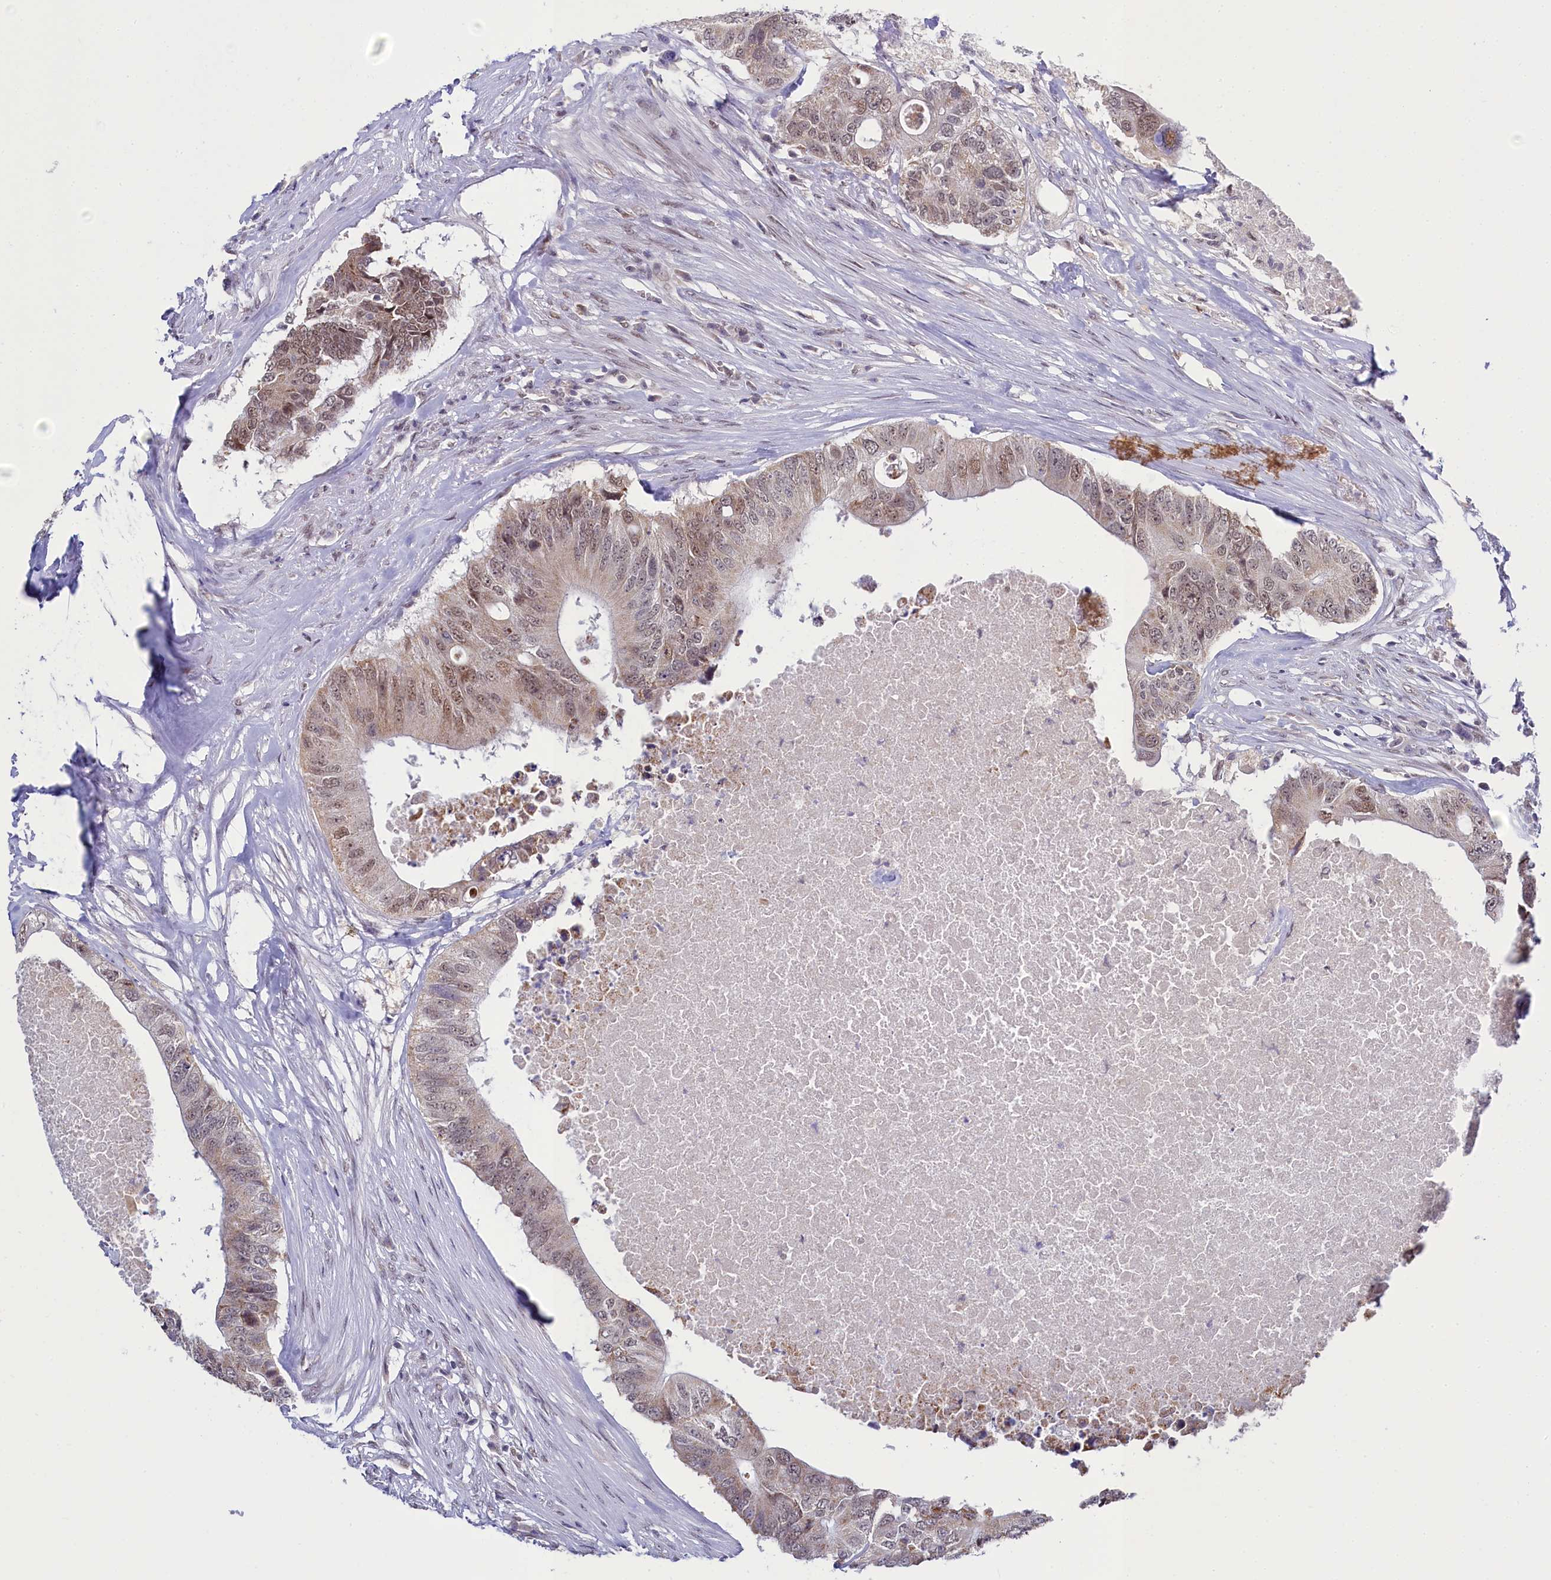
{"staining": {"intensity": "weak", "quantity": ">75%", "location": "cytoplasmic/membranous,nuclear"}, "tissue": "colorectal cancer", "cell_type": "Tumor cells", "image_type": "cancer", "snomed": [{"axis": "morphology", "description": "Adenocarcinoma, NOS"}, {"axis": "topography", "description": "Colon"}], "caption": "Colorectal cancer stained with a protein marker shows weak staining in tumor cells.", "gene": "PPHLN1", "patient": {"sex": "male", "age": 71}}